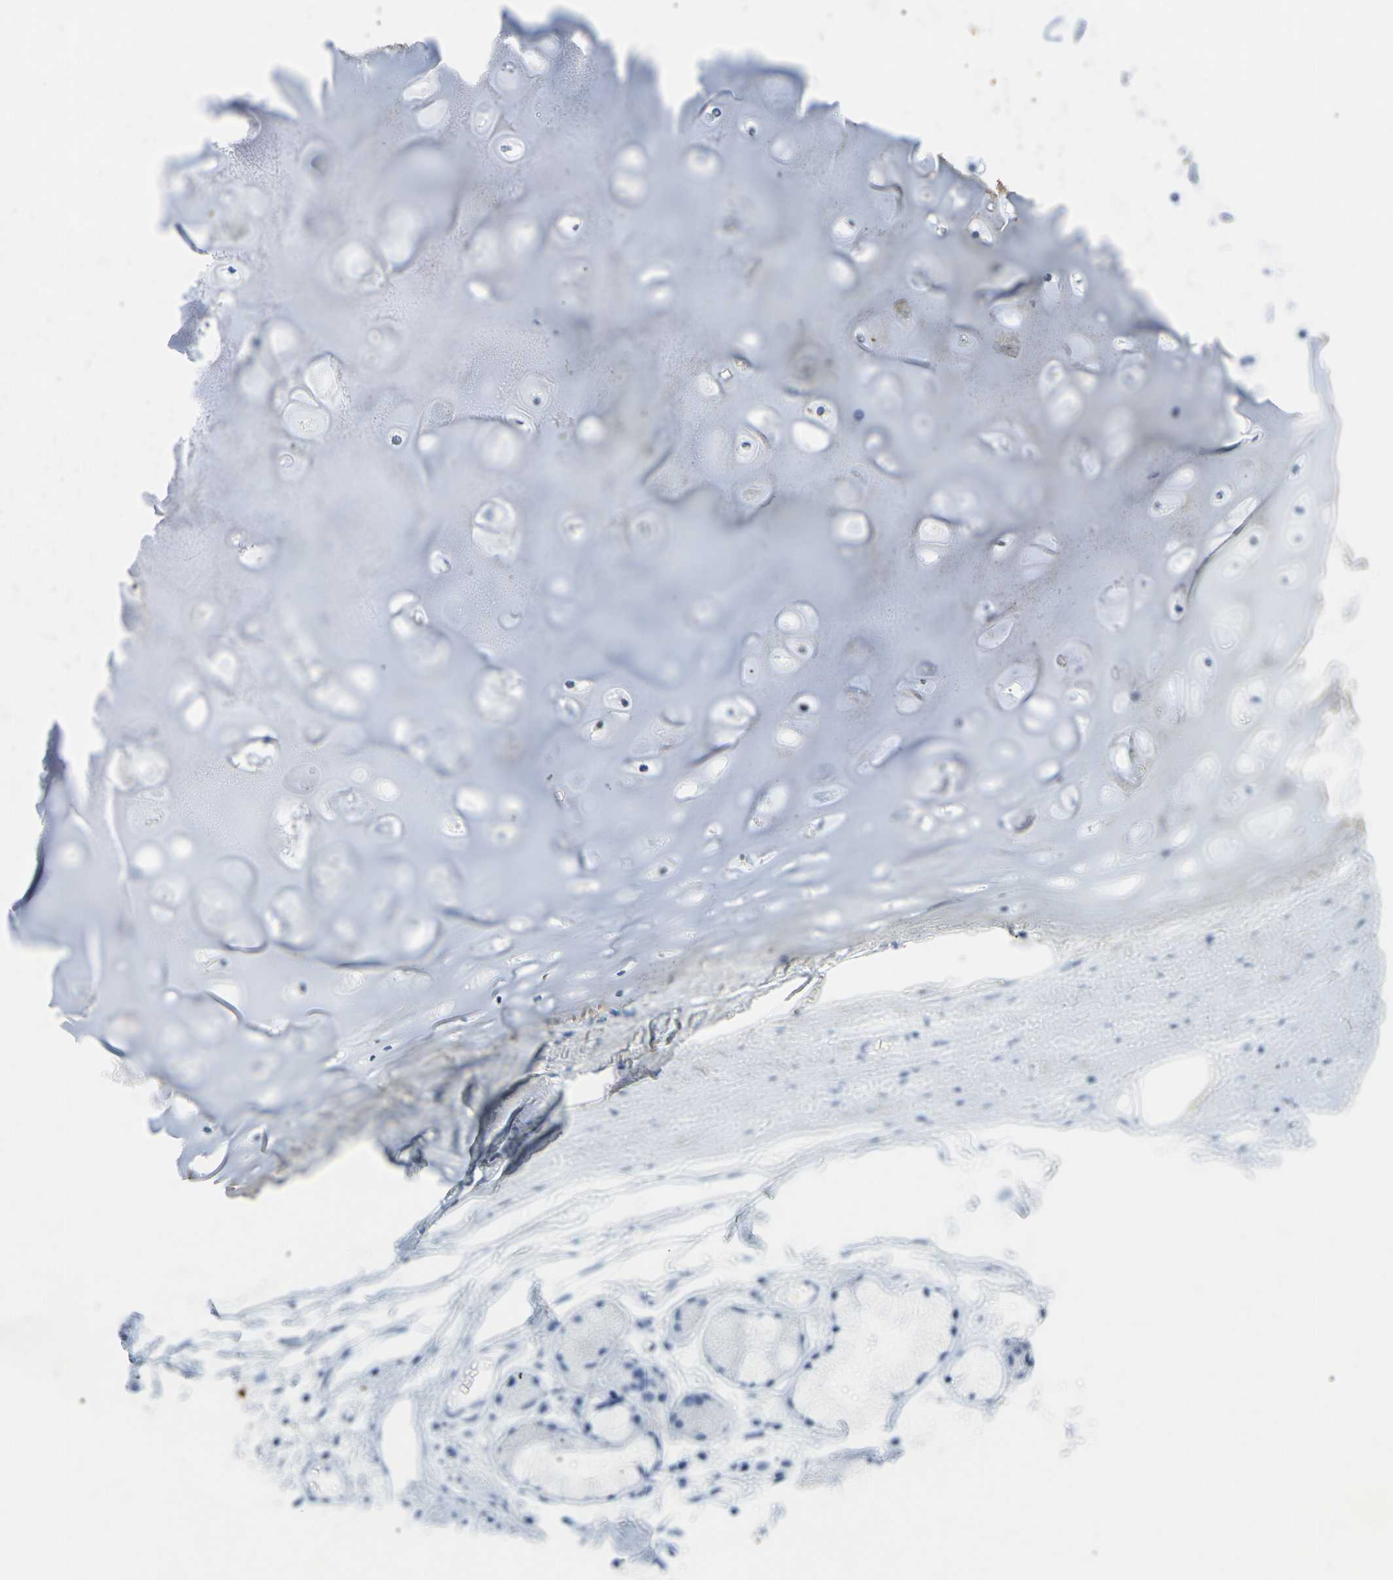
{"staining": {"intensity": "negative", "quantity": "none", "location": "none"}, "tissue": "soft tissue", "cell_type": "Chondrocytes", "image_type": "normal", "snomed": [{"axis": "morphology", "description": "Normal tissue, NOS"}, {"axis": "topography", "description": "Cartilage tissue"}, {"axis": "topography", "description": "Bronchus"}], "caption": "IHC image of benign soft tissue: human soft tissue stained with DAB exhibits no significant protein staining in chondrocytes.", "gene": "CTAG1A", "patient": {"sex": "female", "age": 73}}